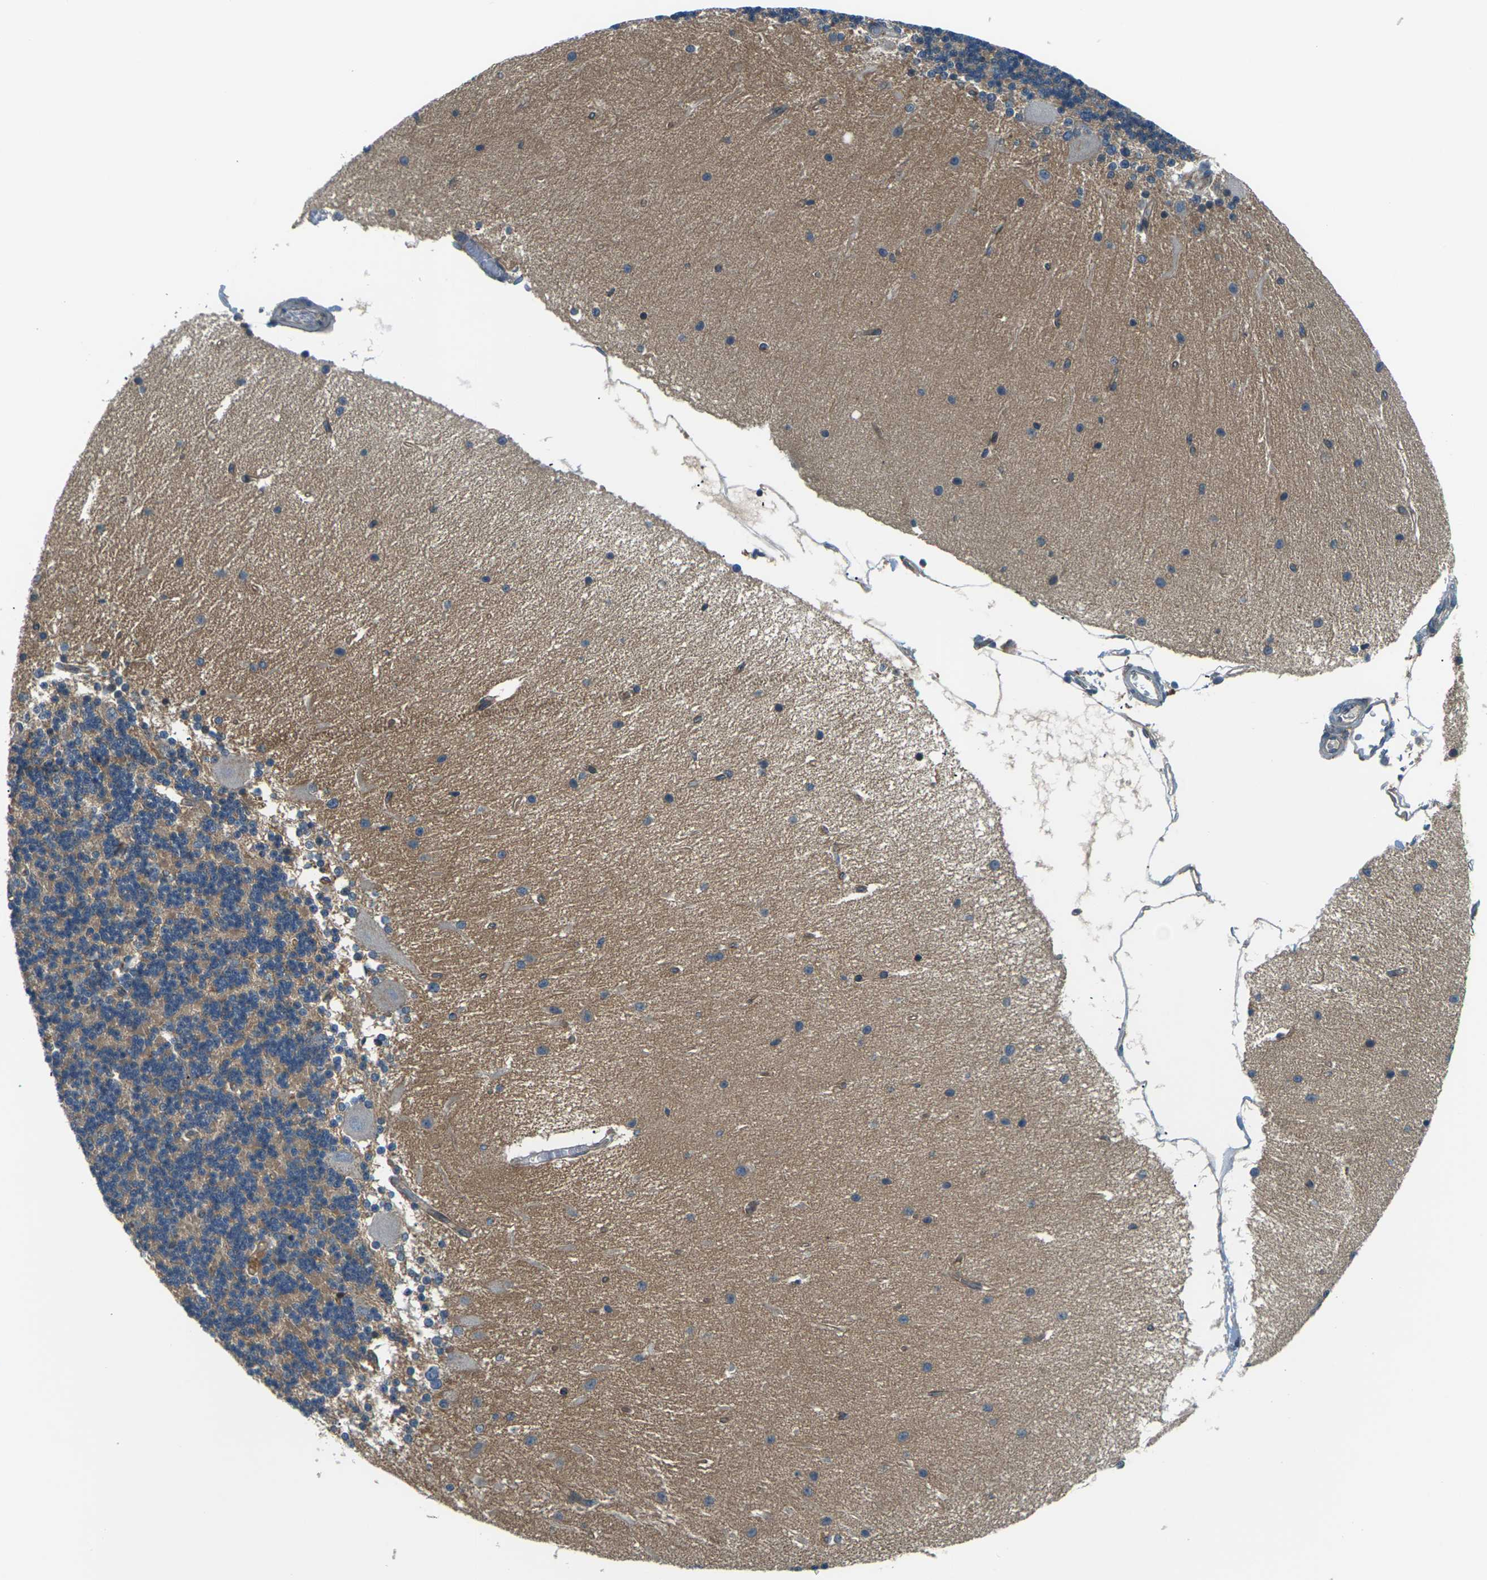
{"staining": {"intensity": "moderate", "quantity": "25%-75%", "location": "cytoplasmic/membranous"}, "tissue": "cerebellum", "cell_type": "Cells in granular layer", "image_type": "normal", "snomed": [{"axis": "morphology", "description": "Normal tissue, NOS"}, {"axis": "topography", "description": "Cerebellum"}], "caption": "Protein staining reveals moderate cytoplasmic/membranous staining in approximately 25%-75% of cells in granular layer in unremarkable cerebellum.", "gene": "SLC13A3", "patient": {"sex": "female", "age": 54}}